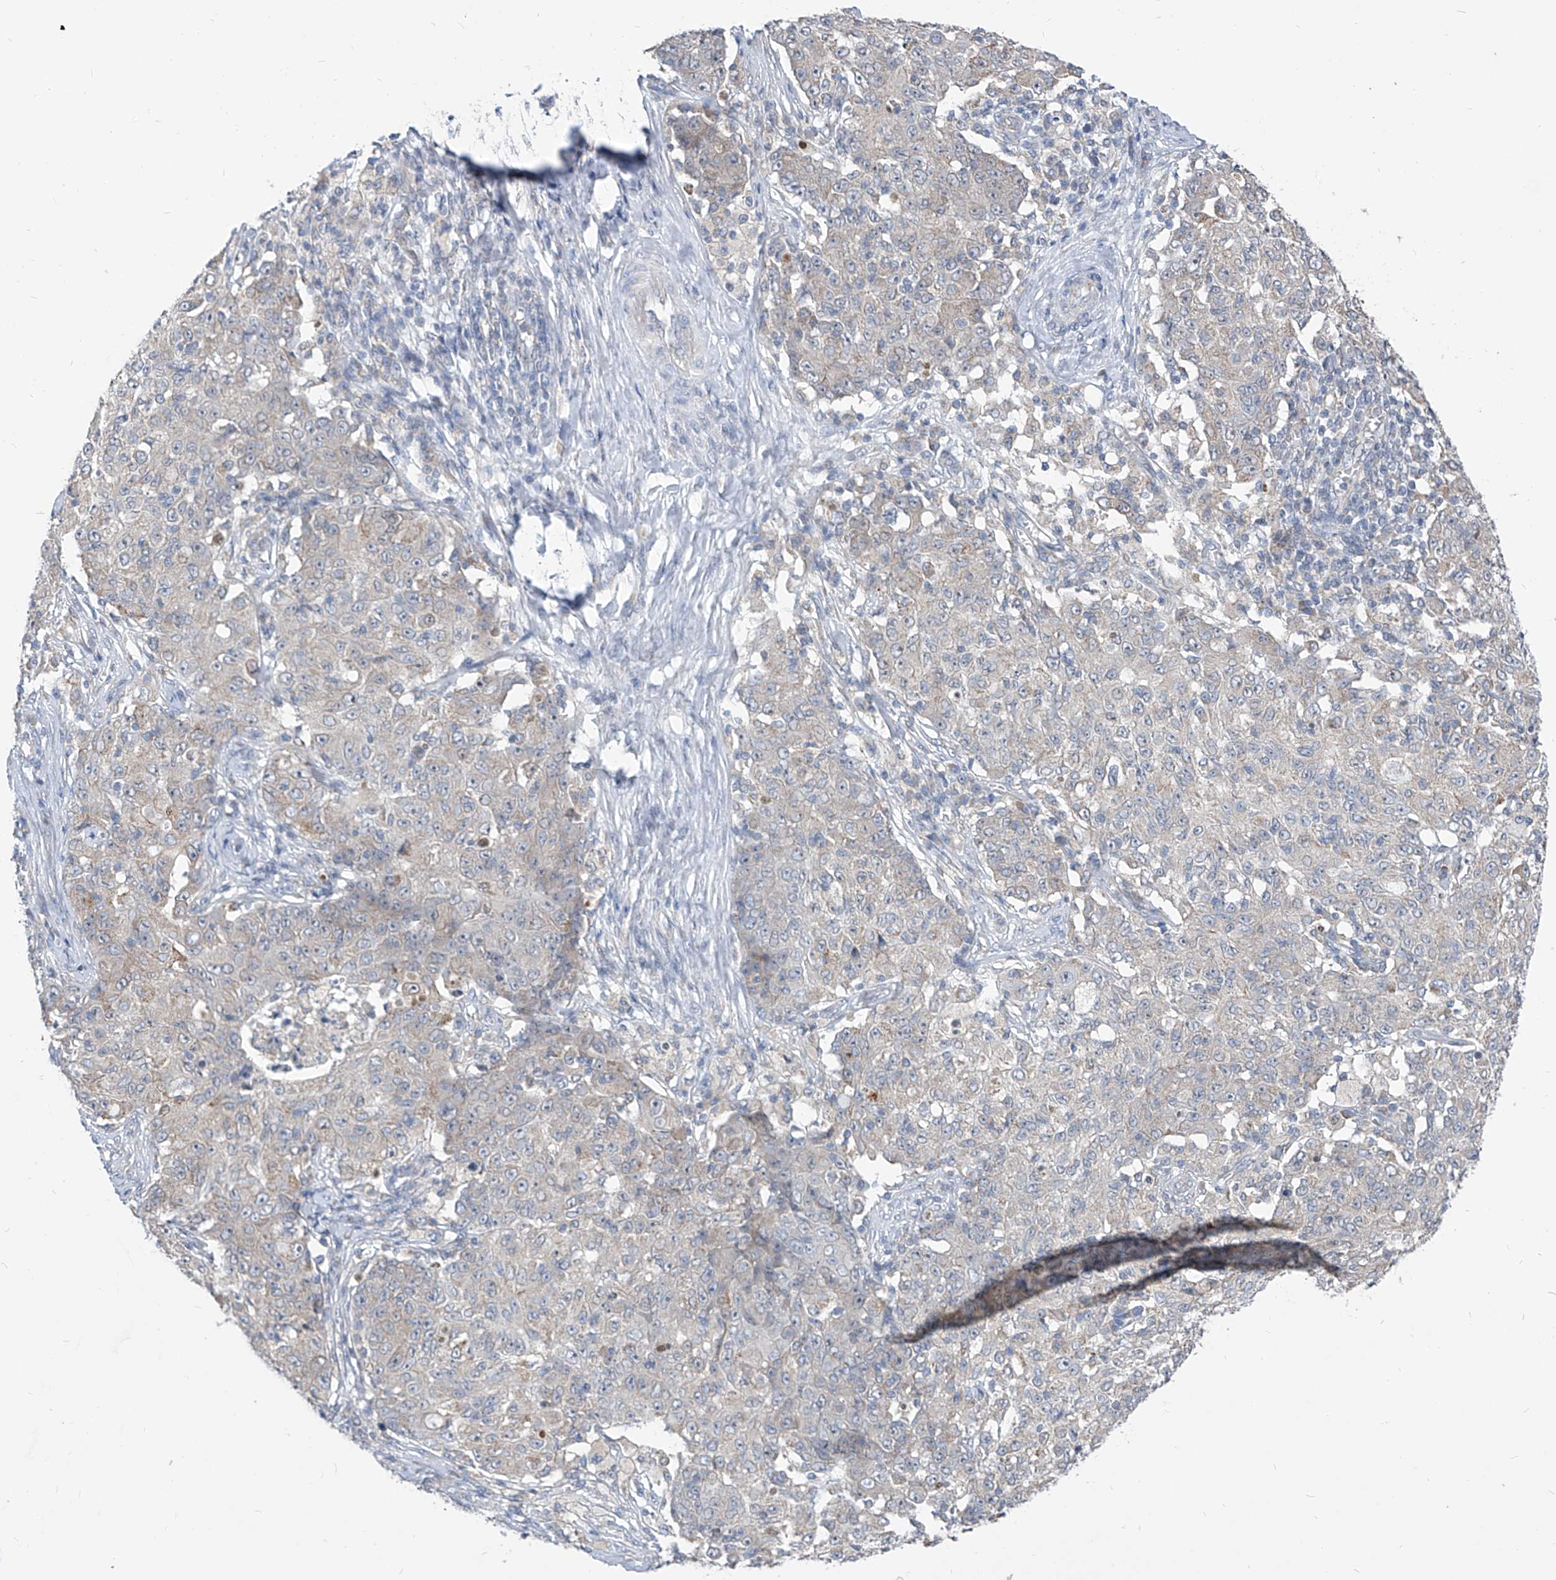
{"staining": {"intensity": "negative", "quantity": "none", "location": "none"}, "tissue": "ovarian cancer", "cell_type": "Tumor cells", "image_type": "cancer", "snomed": [{"axis": "morphology", "description": "Carcinoma, endometroid"}, {"axis": "topography", "description": "Ovary"}], "caption": "This is a micrograph of IHC staining of ovarian cancer (endometroid carcinoma), which shows no expression in tumor cells. Nuclei are stained in blue.", "gene": "AGPS", "patient": {"sex": "female", "age": 42}}